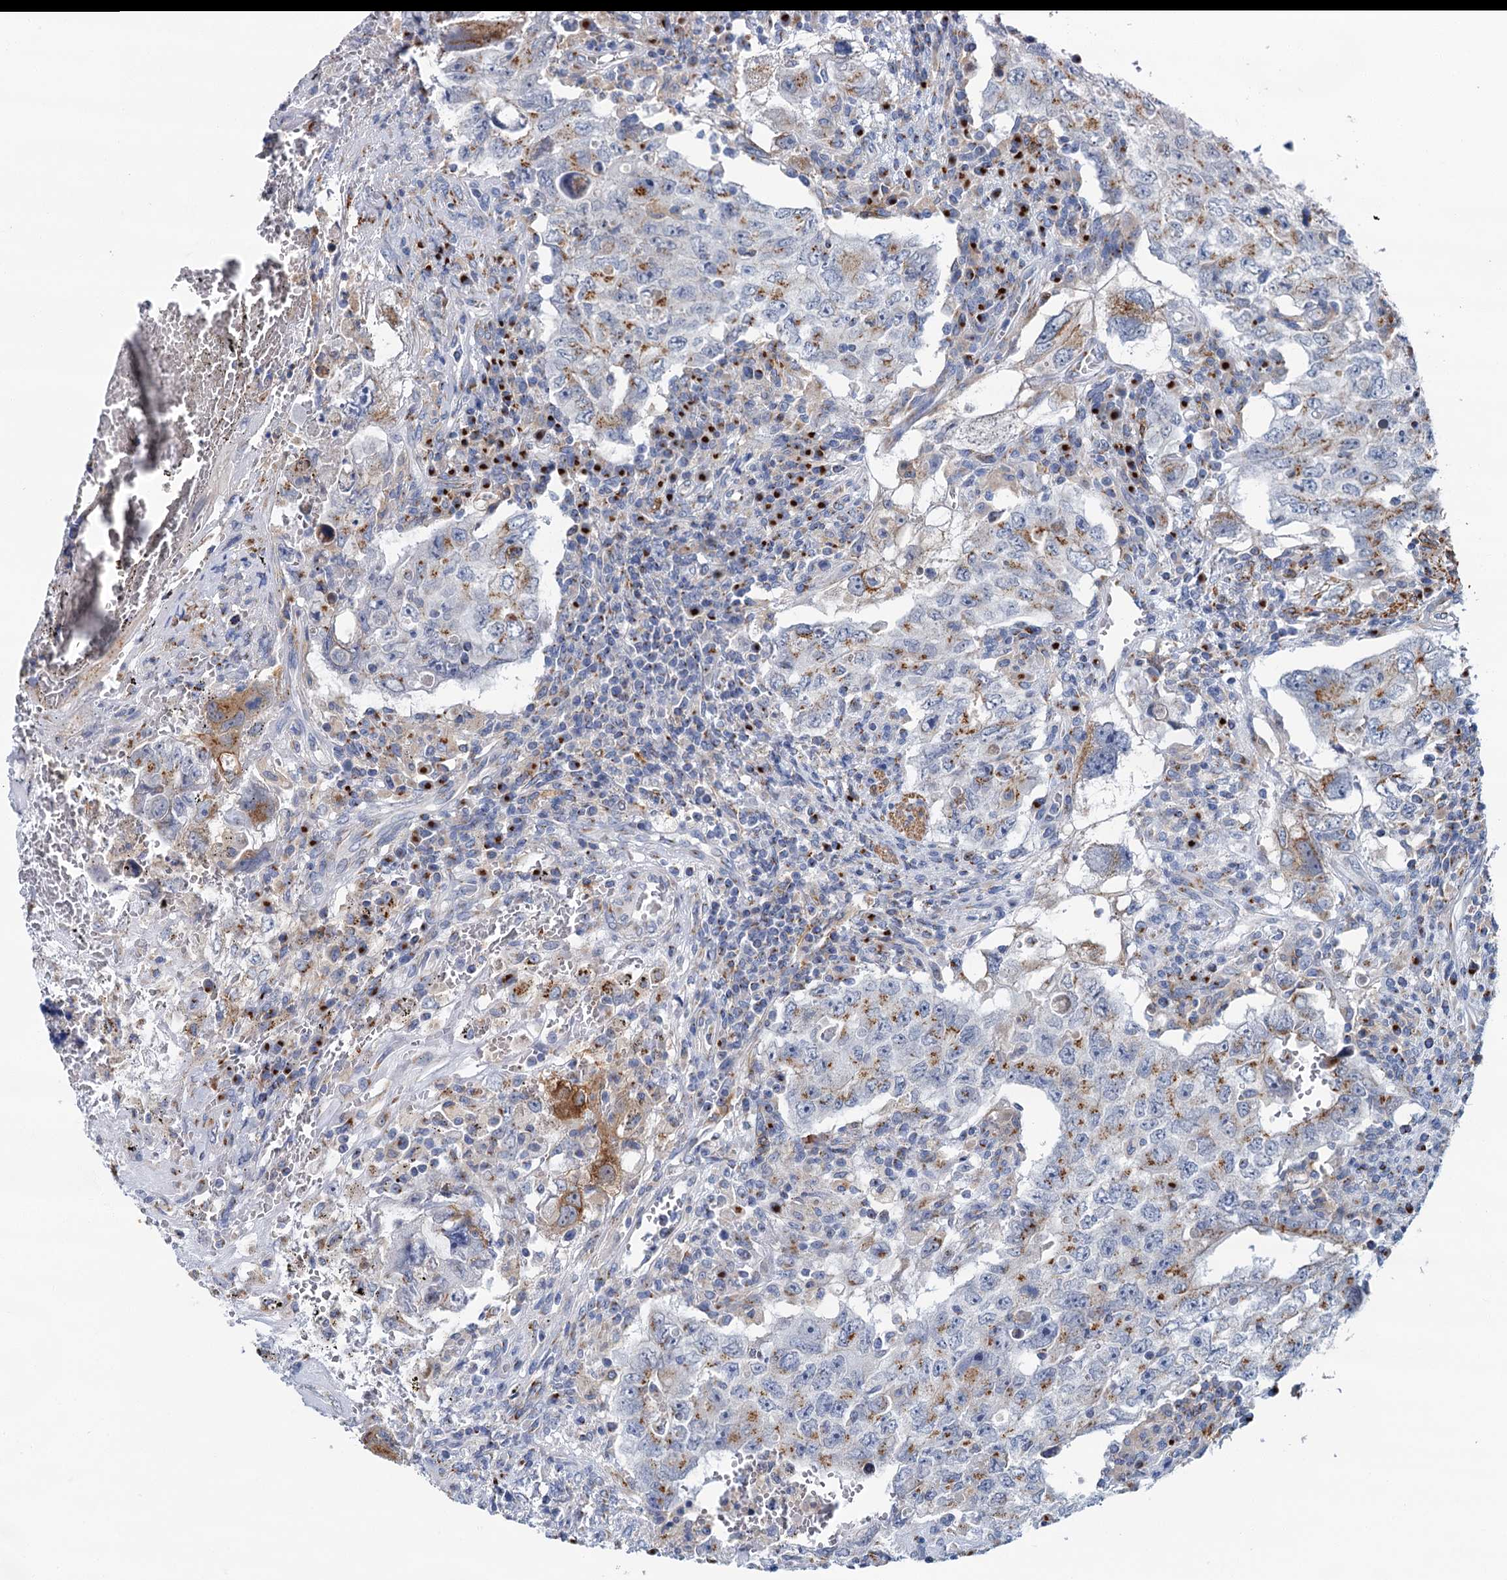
{"staining": {"intensity": "moderate", "quantity": "25%-75%", "location": "cytoplasmic/membranous"}, "tissue": "testis cancer", "cell_type": "Tumor cells", "image_type": "cancer", "snomed": [{"axis": "morphology", "description": "Carcinoma, Embryonal, NOS"}, {"axis": "topography", "description": "Testis"}], "caption": "A micrograph of human testis embryonal carcinoma stained for a protein reveals moderate cytoplasmic/membranous brown staining in tumor cells.", "gene": "BET1L", "patient": {"sex": "male", "age": 26}}